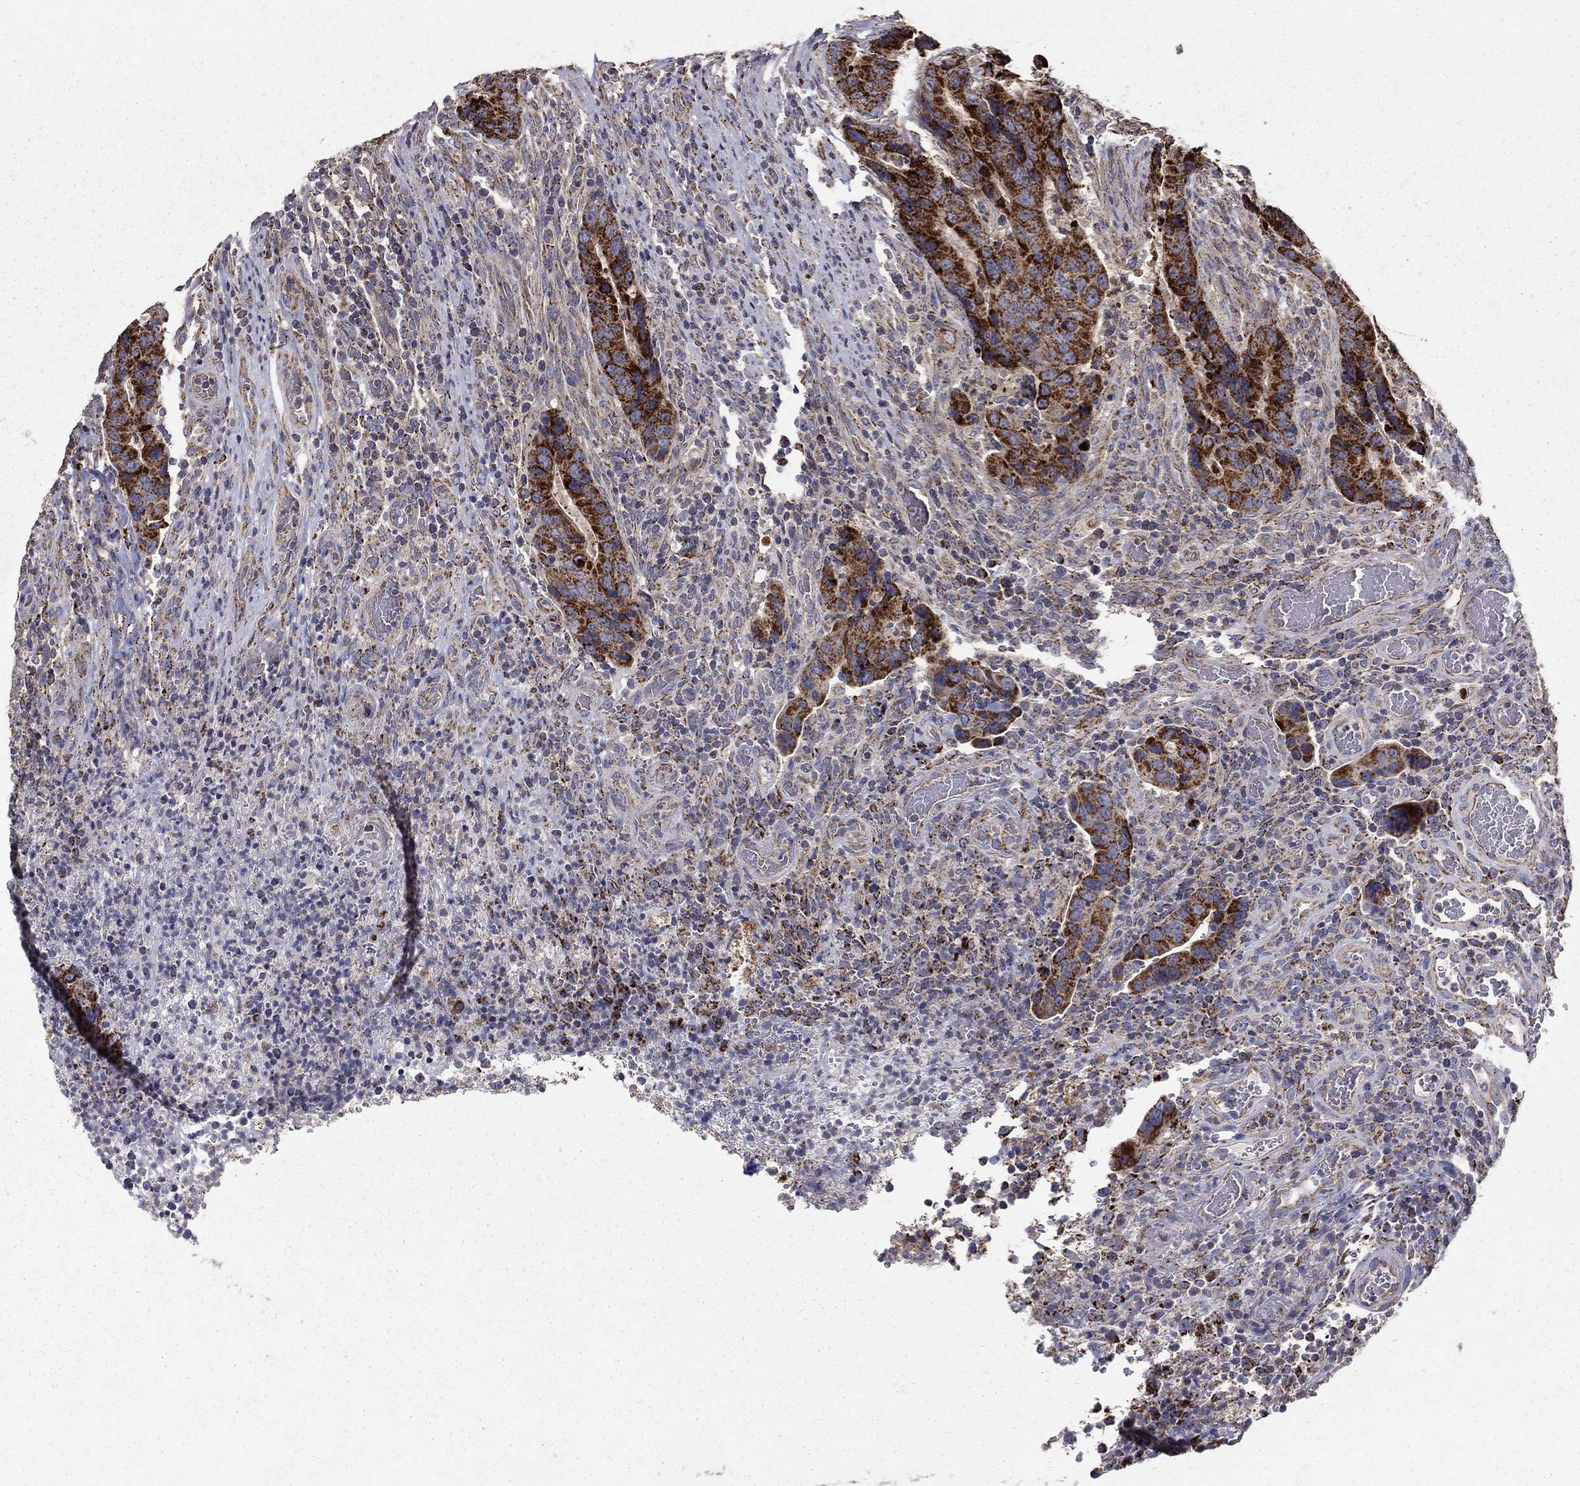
{"staining": {"intensity": "strong", "quantity": ">75%", "location": "cytoplasmic/membranous"}, "tissue": "colorectal cancer", "cell_type": "Tumor cells", "image_type": "cancer", "snomed": [{"axis": "morphology", "description": "Adenocarcinoma, NOS"}, {"axis": "topography", "description": "Colon"}], "caption": "An IHC histopathology image of neoplastic tissue is shown. Protein staining in brown highlights strong cytoplasmic/membranous positivity in colorectal cancer within tumor cells.", "gene": "GCSH", "patient": {"sex": "female", "age": 56}}